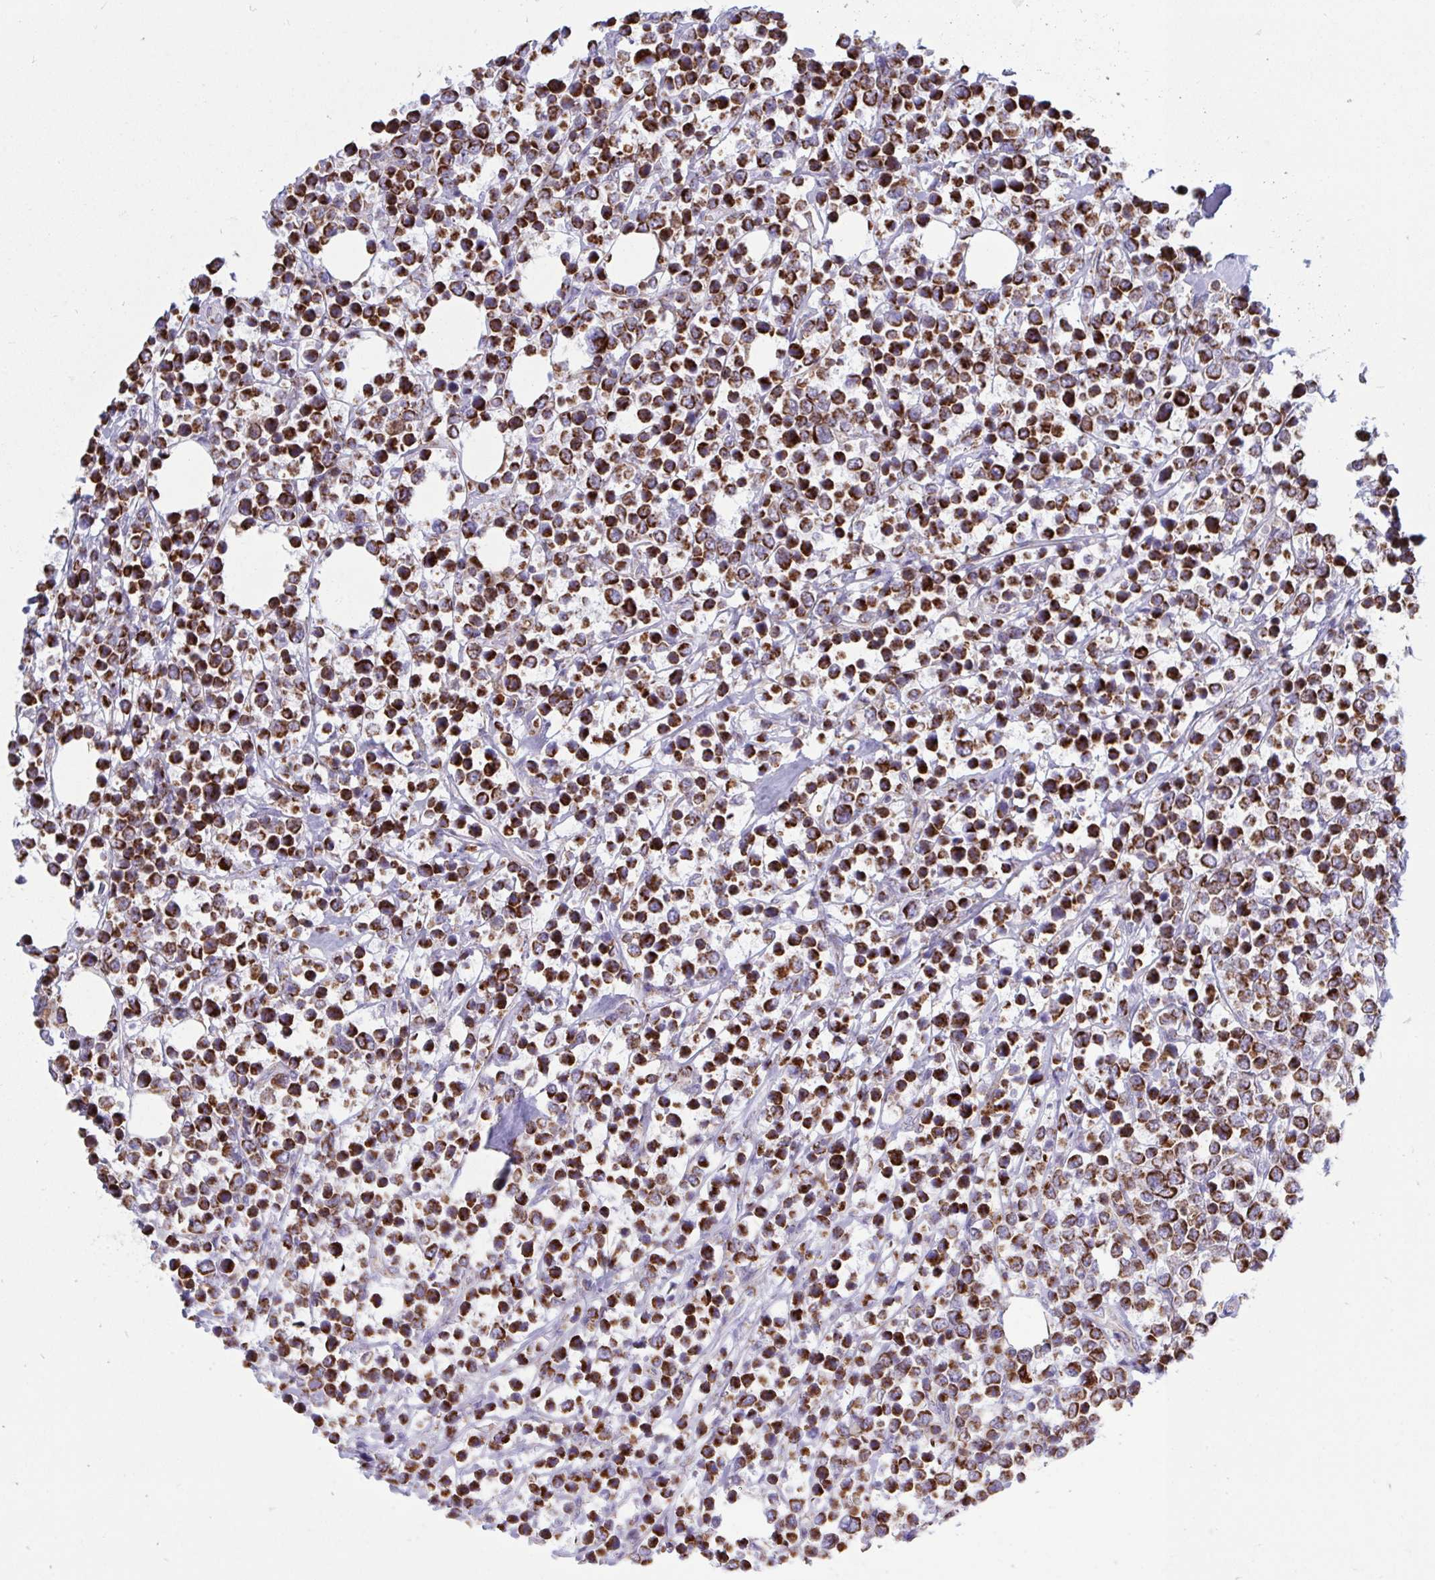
{"staining": {"intensity": "strong", "quantity": ">75%", "location": "cytoplasmic/membranous"}, "tissue": "lymphoma", "cell_type": "Tumor cells", "image_type": "cancer", "snomed": [{"axis": "morphology", "description": "Malignant lymphoma, non-Hodgkin's type, Low grade"}, {"axis": "topography", "description": "Lymph node"}], "caption": "The micrograph shows immunohistochemical staining of low-grade malignant lymphoma, non-Hodgkin's type. There is strong cytoplasmic/membranous positivity is identified in about >75% of tumor cells.", "gene": "HSPE1", "patient": {"sex": "male", "age": 60}}